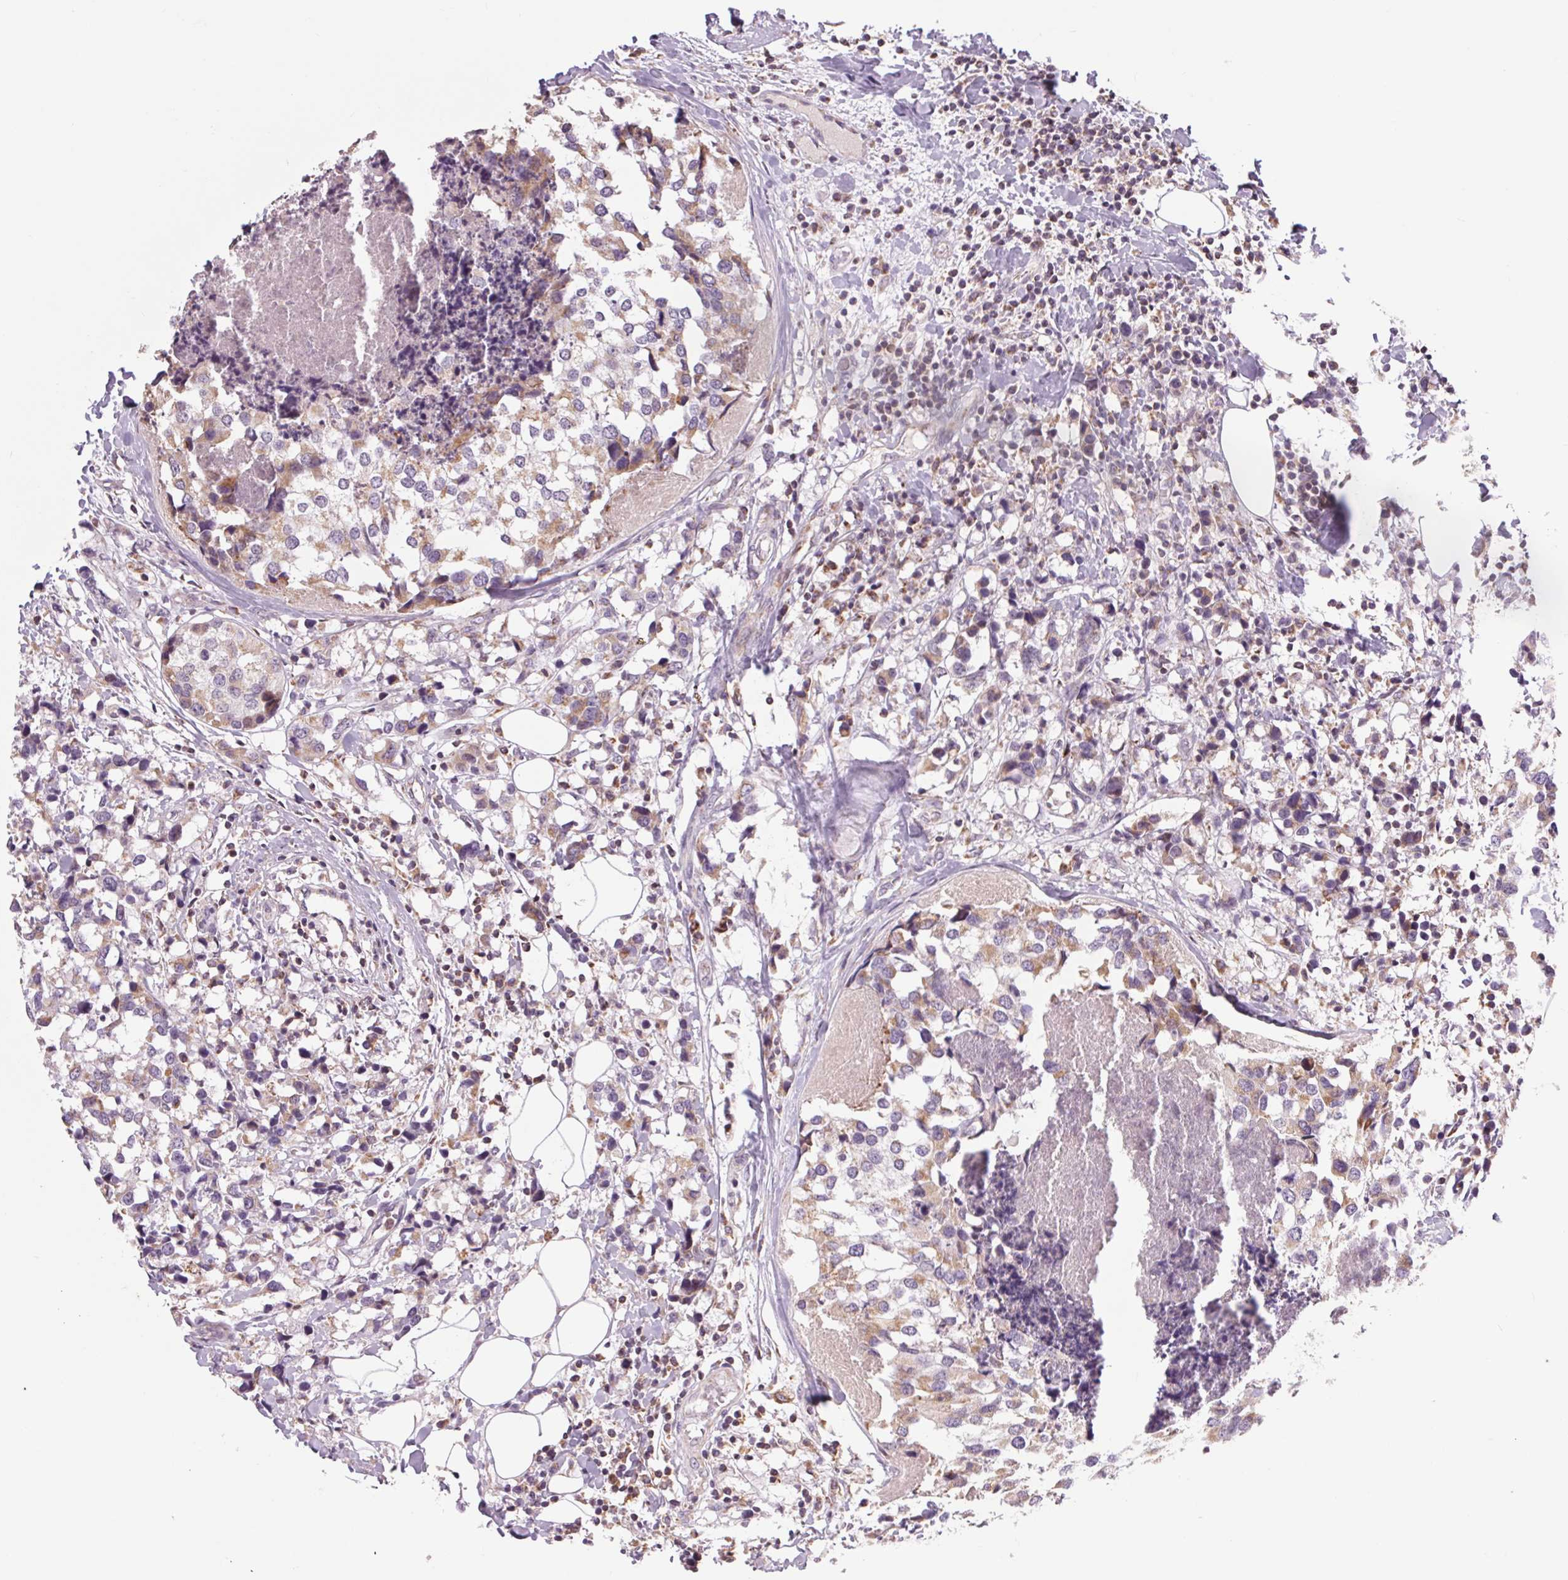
{"staining": {"intensity": "weak", "quantity": "25%-75%", "location": "cytoplasmic/membranous"}, "tissue": "breast cancer", "cell_type": "Tumor cells", "image_type": "cancer", "snomed": [{"axis": "morphology", "description": "Lobular carcinoma"}, {"axis": "topography", "description": "Breast"}], "caption": "Immunohistochemistry photomicrograph of lobular carcinoma (breast) stained for a protein (brown), which displays low levels of weak cytoplasmic/membranous expression in about 25%-75% of tumor cells.", "gene": "COX6A1", "patient": {"sex": "female", "age": 59}}